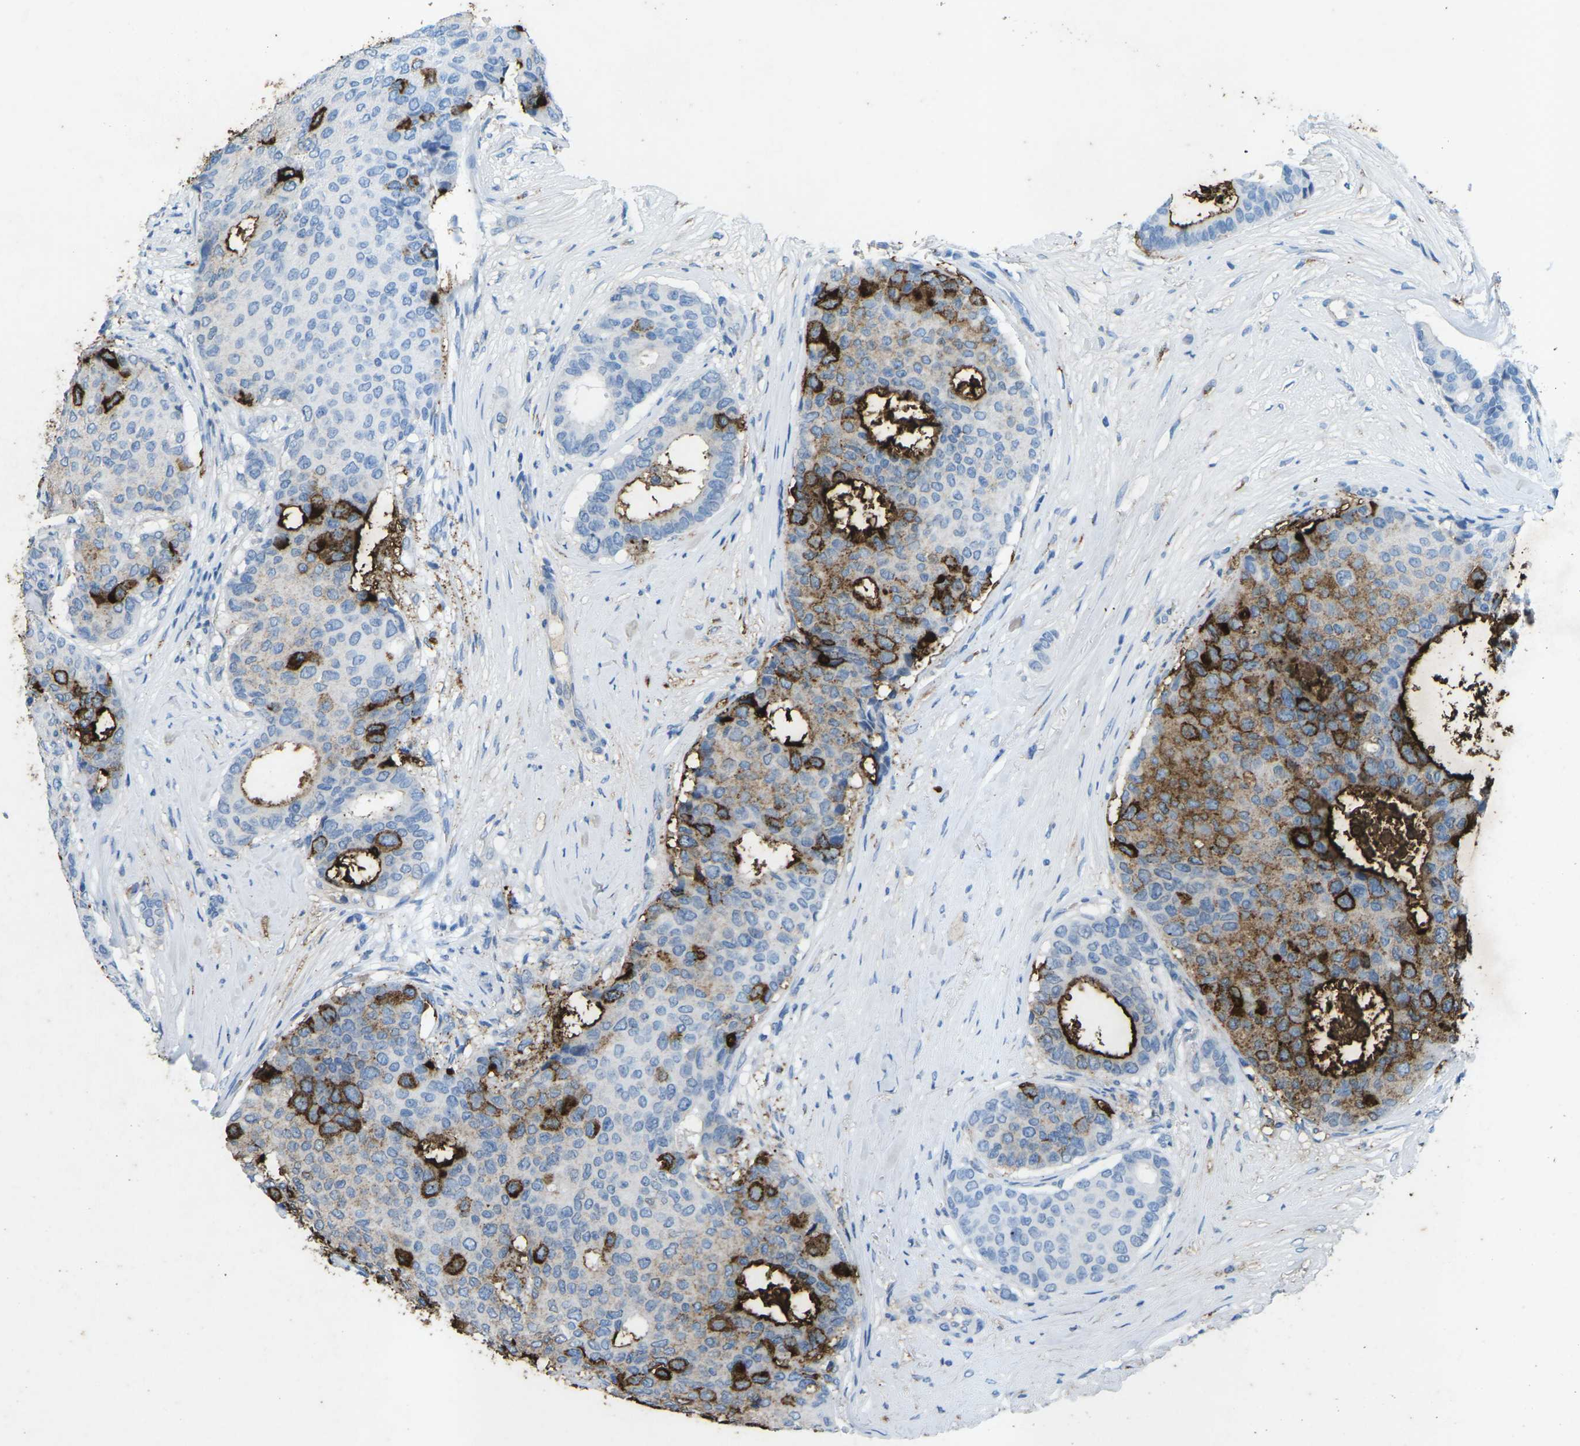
{"staining": {"intensity": "strong", "quantity": "25%-75%", "location": "cytoplasmic/membranous"}, "tissue": "breast cancer", "cell_type": "Tumor cells", "image_type": "cancer", "snomed": [{"axis": "morphology", "description": "Duct carcinoma"}, {"axis": "topography", "description": "Breast"}], "caption": "Brown immunohistochemical staining in human breast infiltrating ductal carcinoma exhibits strong cytoplasmic/membranous positivity in about 25%-75% of tumor cells.", "gene": "CTAGE1", "patient": {"sex": "female", "age": 75}}